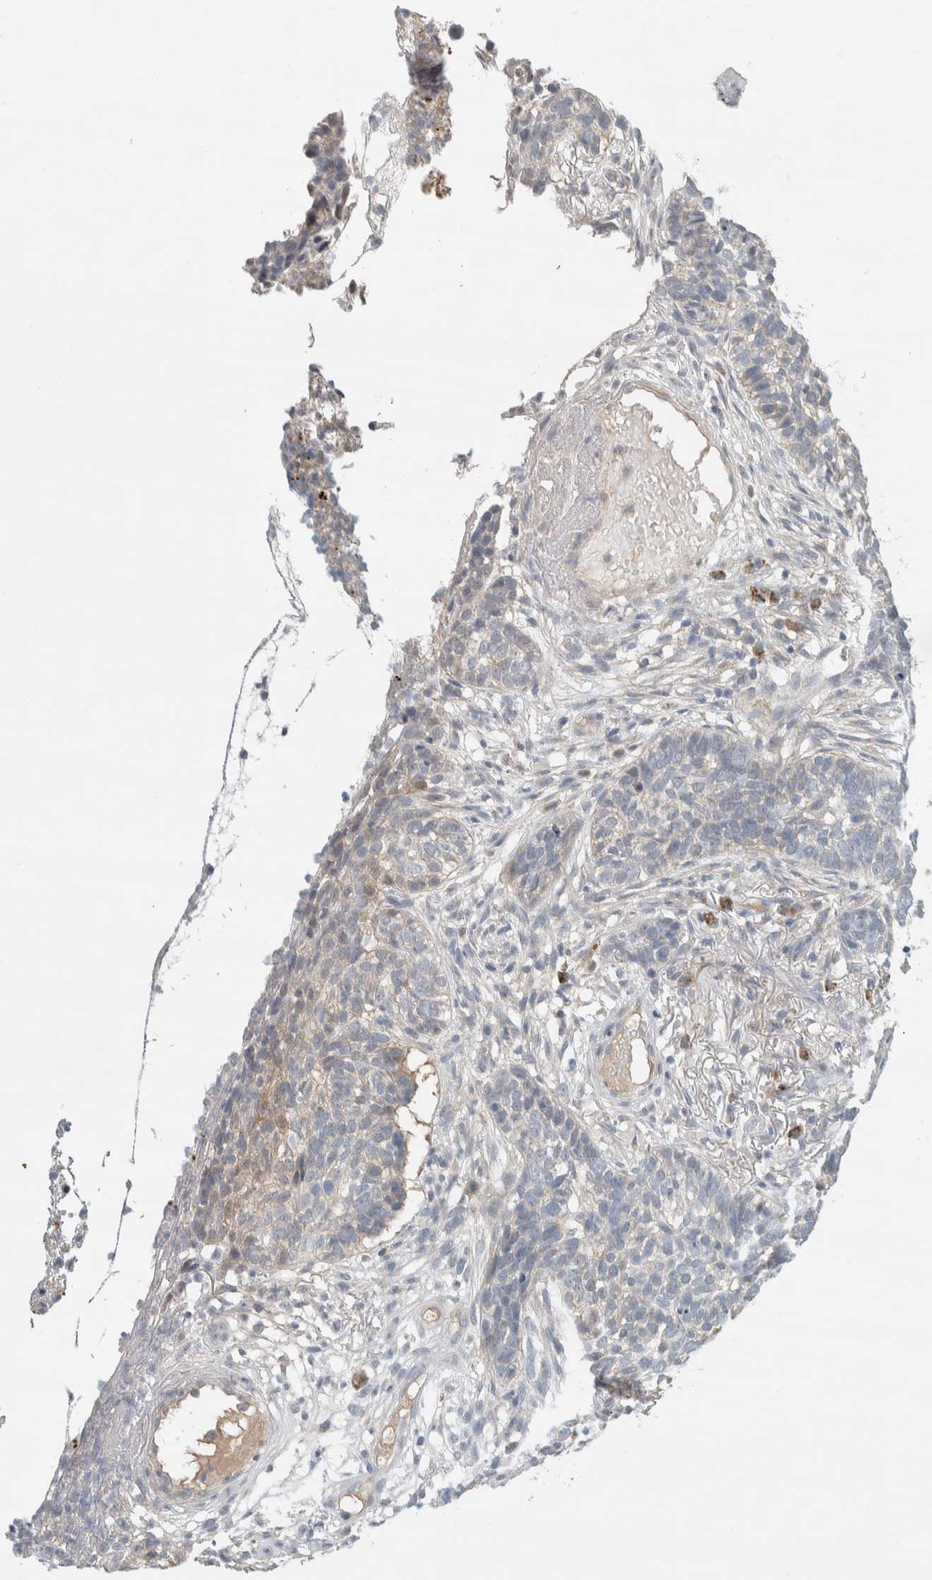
{"staining": {"intensity": "negative", "quantity": "none", "location": "none"}, "tissue": "skin cancer", "cell_type": "Tumor cells", "image_type": "cancer", "snomed": [{"axis": "morphology", "description": "Basal cell carcinoma"}, {"axis": "topography", "description": "Skin"}], "caption": "Immunohistochemical staining of skin basal cell carcinoma displays no significant expression in tumor cells.", "gene": "DEPTOR", "patient": {"sex": "male", "age": 85}}